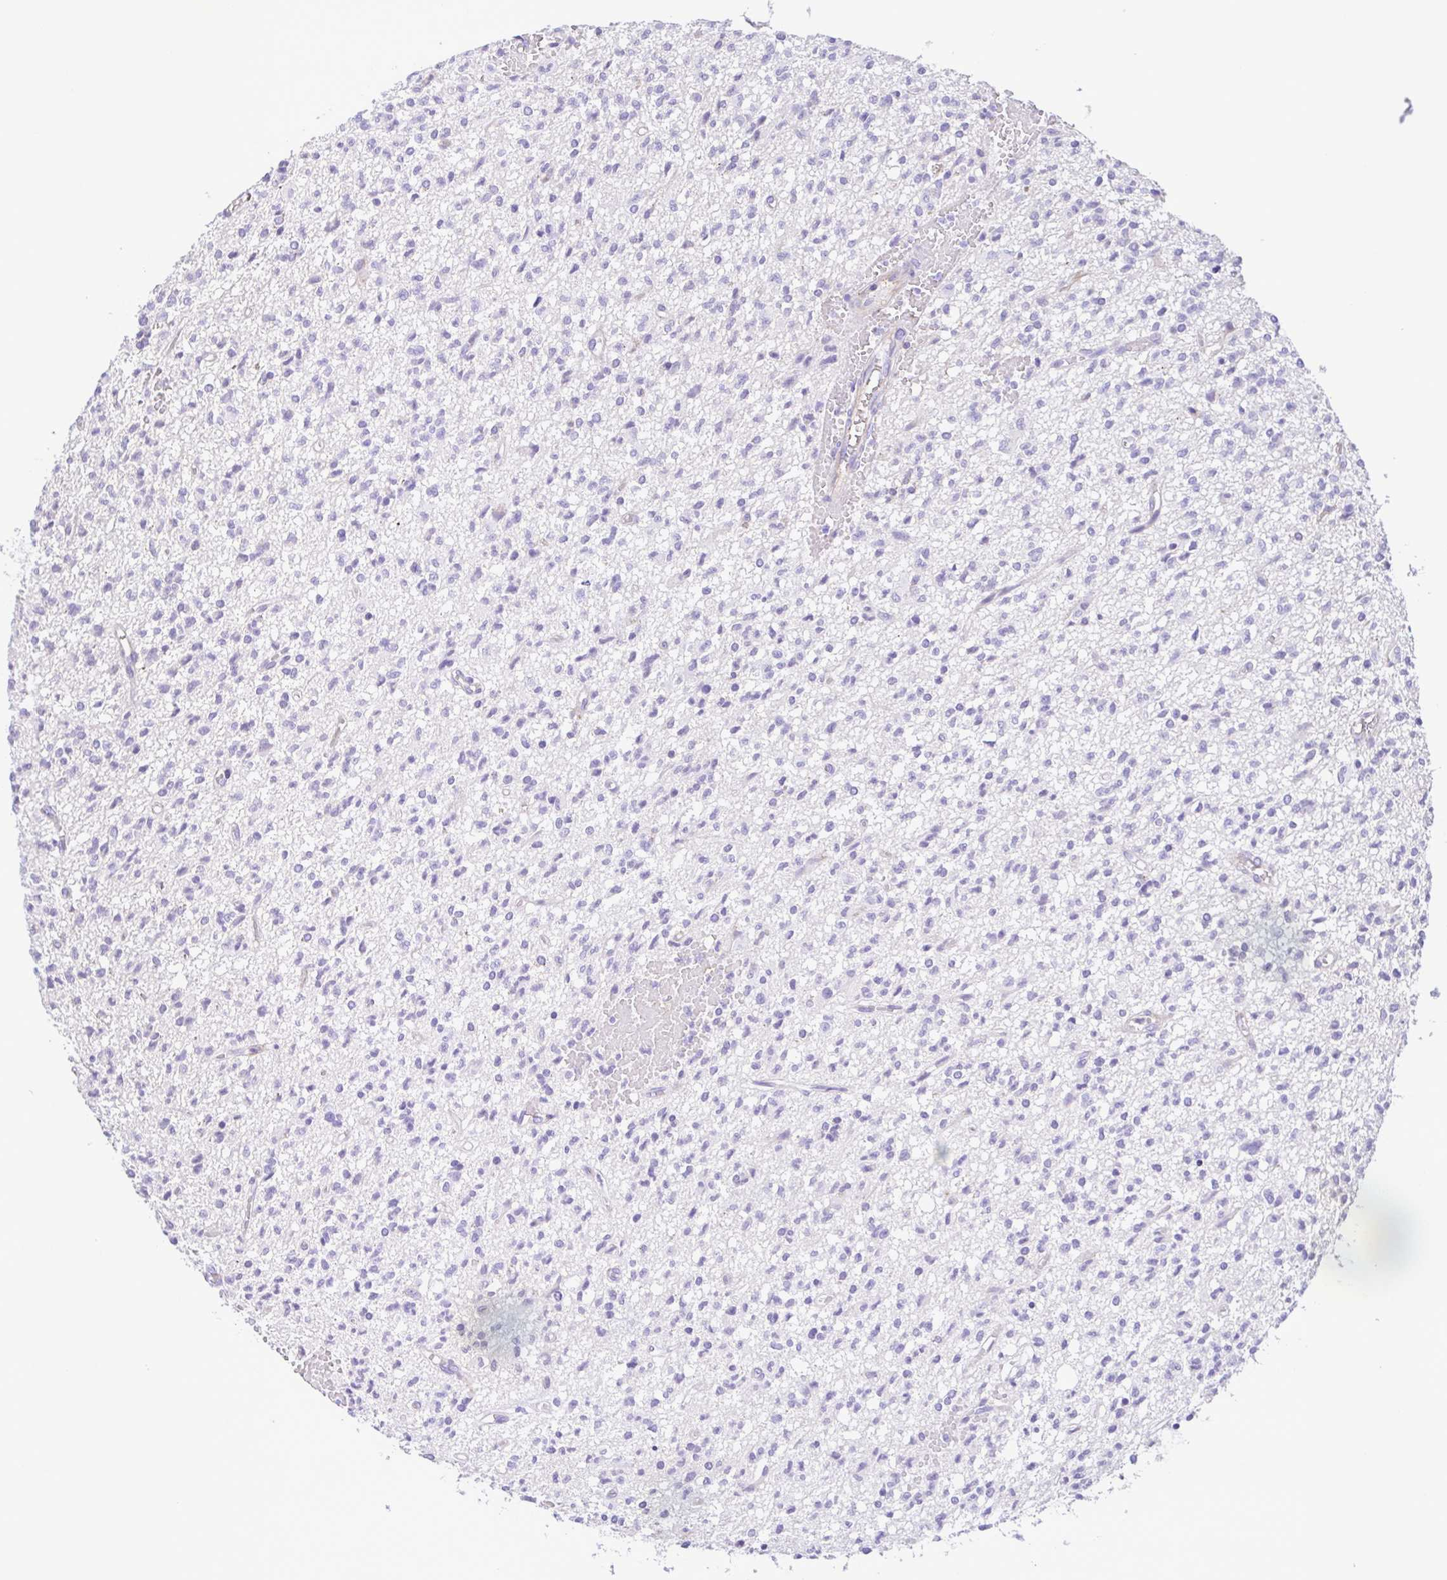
{"staining": {"intensity": "negative", "quantity": "none", "location": "none"}, "tissue": "glioma", "cell_type": "Tumor cells", "image_type": "cancer", "snomed": [{"axis": "morphology", "description": "Glioma, malignant, Low grade"}, {"axis": "topography", "description": "Brain"}], "caption": "The IHC micrograph has no significant expression in tumor cells of malignant glioma (low-grade) tissue.", "gene": "FLT1", "patient": {"sex": "male", "age": 64}}